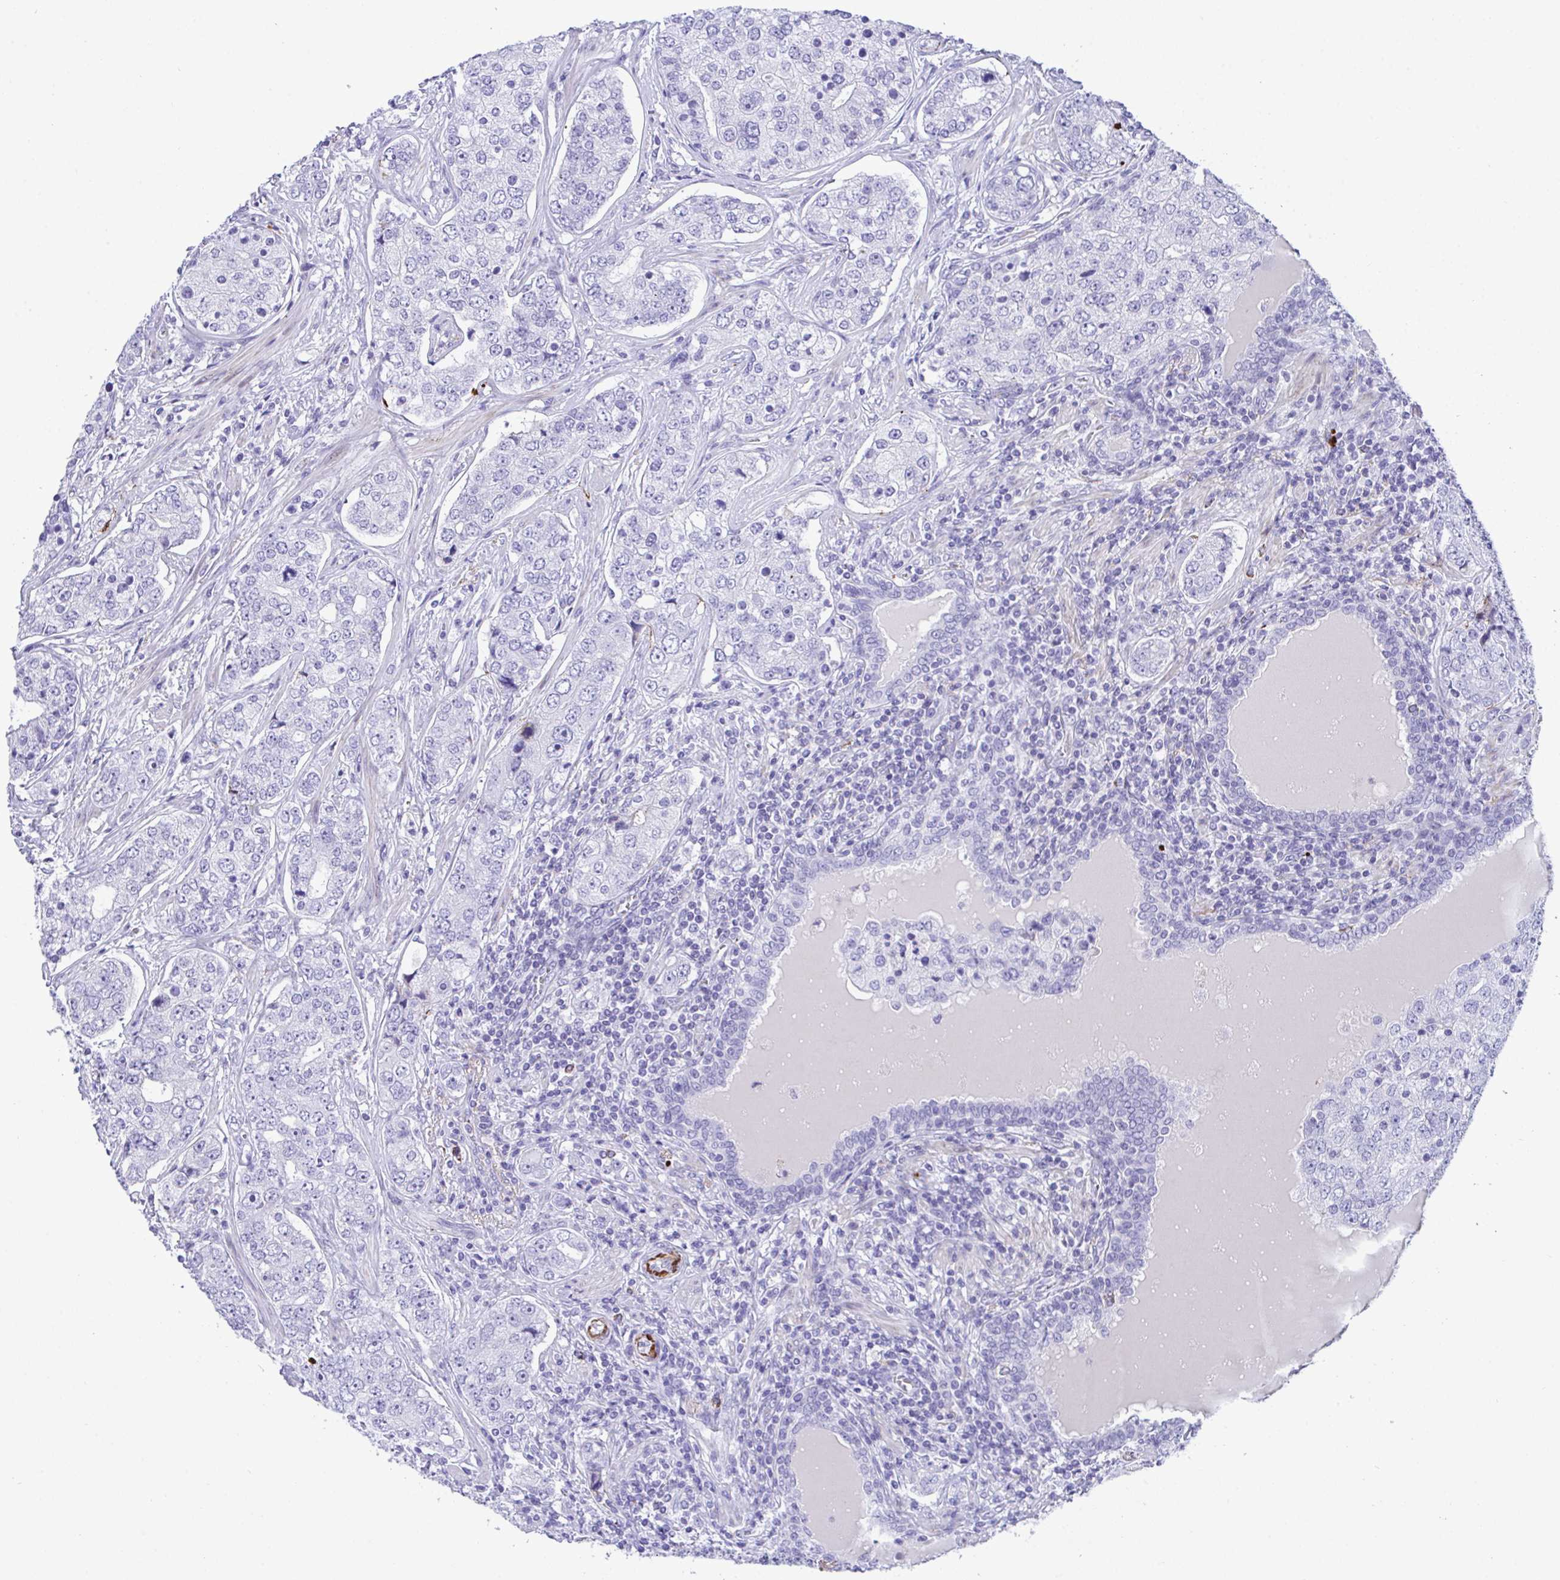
{"staining": {"intensity": "negative", "quantity": "none", "location": "none"}, "tissue": "prostate cancer", "cell_type": "Tumor cells", "image_type": "cancer", "snomed": [{"axis": "morphology", "description": "Adenocarcinoma, High grade"}, {"axis": "topography", "description": "Prostate"}], "caption": "The immunohistochemistry micrograph has no significant expression in tumor cells of prostate cancer tissue.", "gene": "KMT2E", "patient": {"sex": "male", "age": 60}}